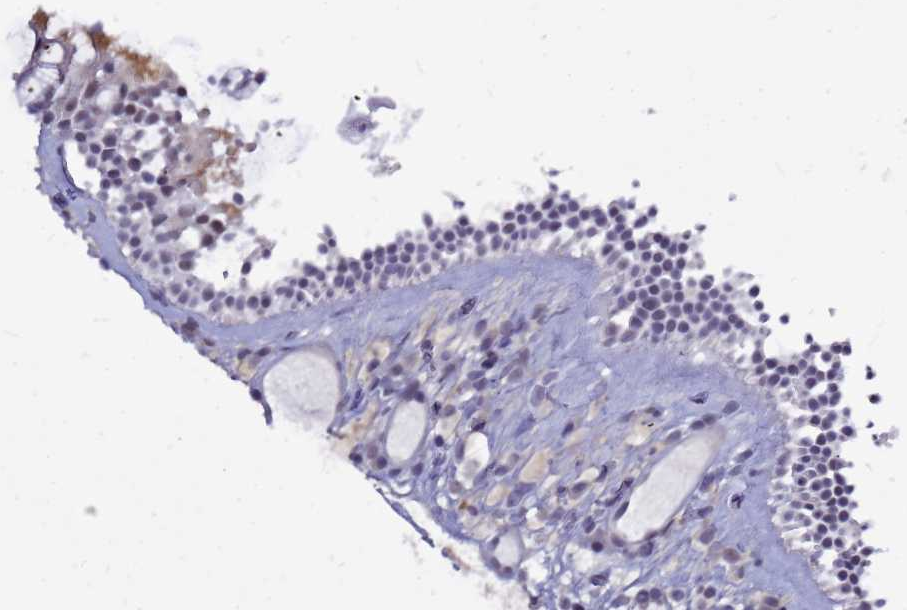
{"staining": {"intensity": "negative", "quantity": "none", "location": "none"}, "tissue": "nasopharynx", "cell_type": "Respiratory epithelial cells", "image_type": "normal", "snomed": [{"axis": "morphology", "description": "Normal tissue, NOS"}, {"axis": "morphology", "description": "Inflammation, NOS"}, {"axis": "morphology", "description": "Malignant melanoma, Metastatic site"}, {"axis": "topography", "description": "Nasopharynx"}], "caption": "Immunohistochemical staining of unremarkable nasopharynx shows no significant positivity in respiratory epithelial cells.", "gene": "CXorf65", "patient": {"sex": "male", "age": 70}}